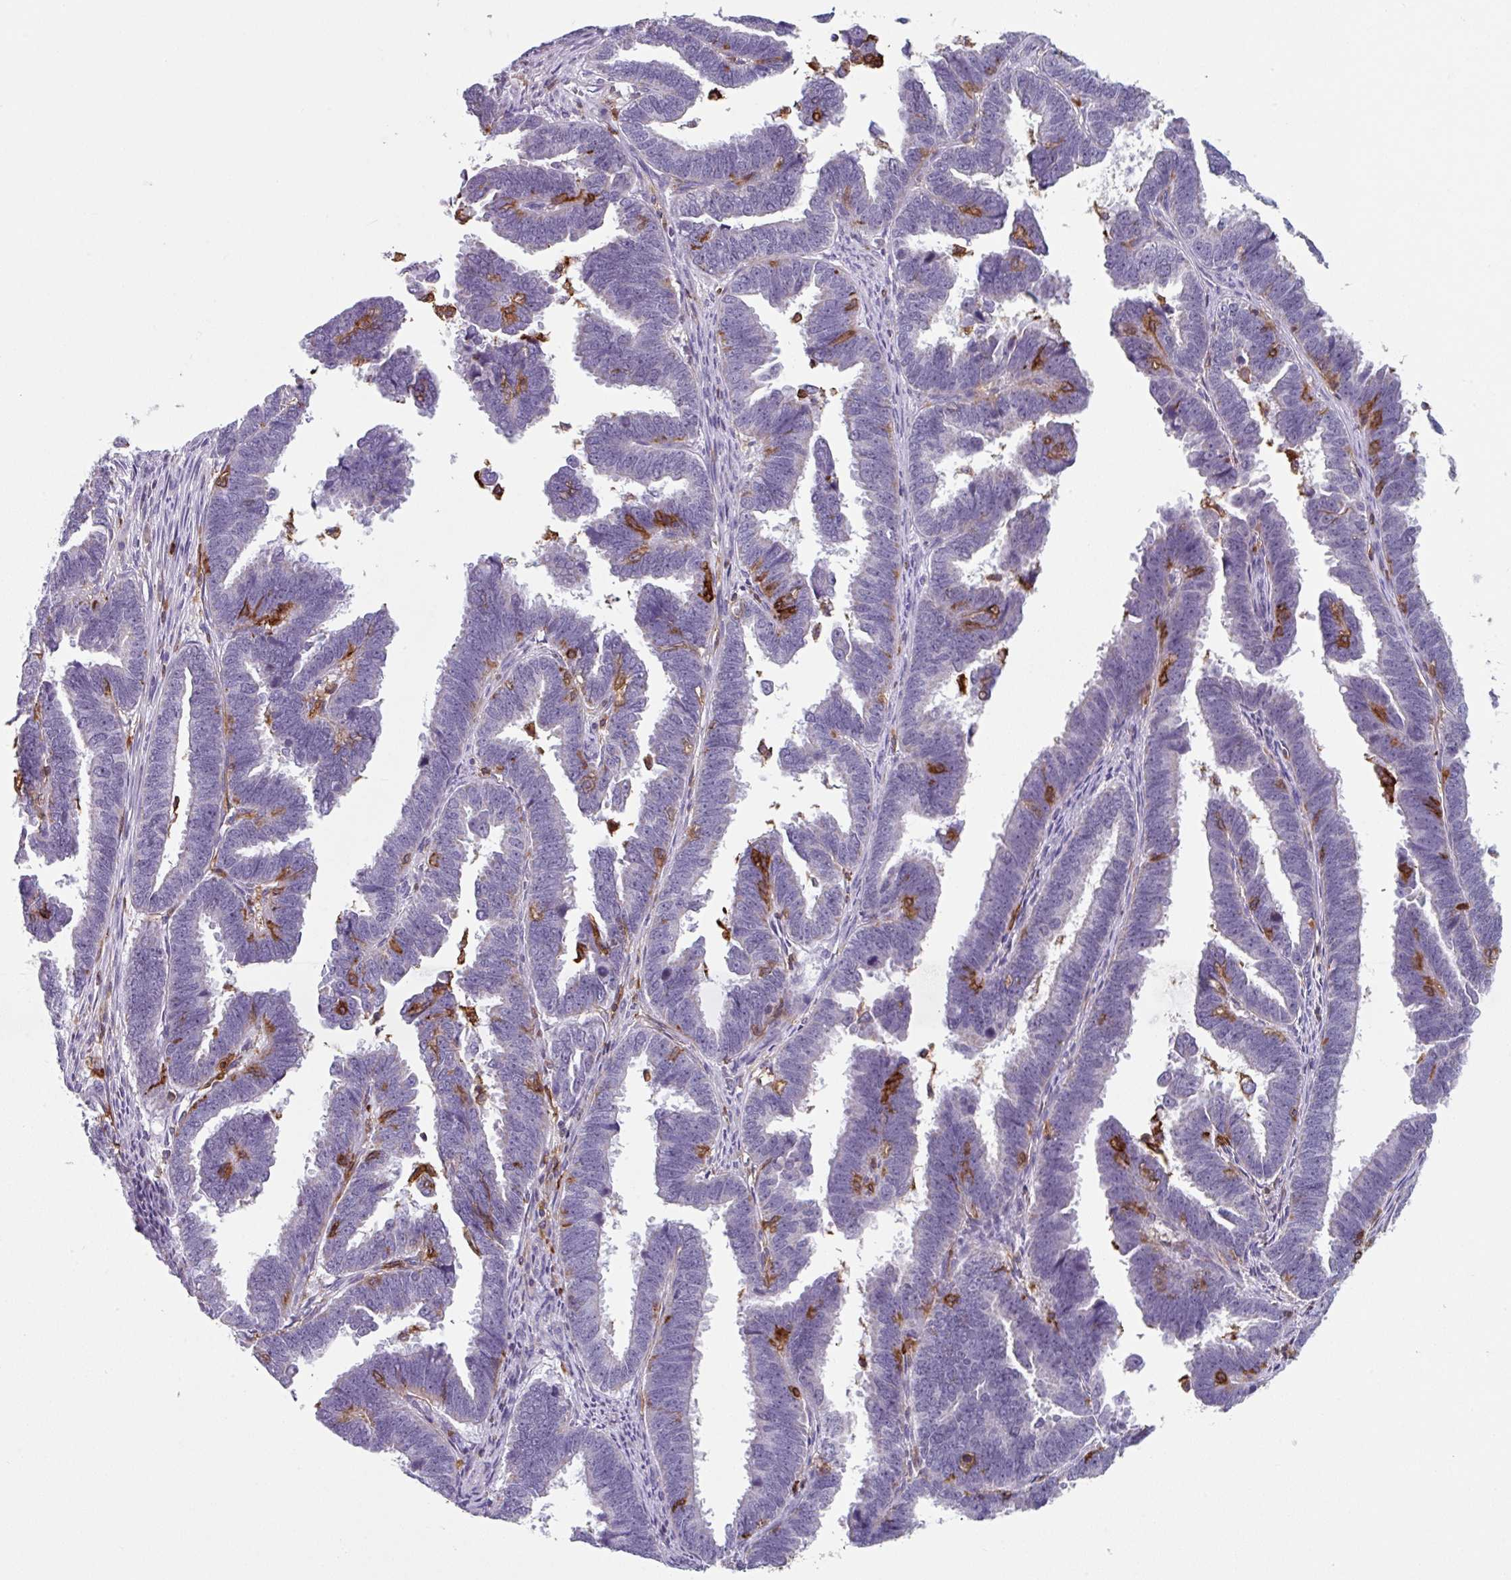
{"staining": {"intensity": "negative", "quantity": "none", "location": "none"}, "tissue": "endometrial cancer", "cell_type": "Tumor cells", "image_type": "cancer", "snomed": [{"axis": "morphology", "description": "Adenocarcinoma, NOS"}, {"axis": "topography", "description": "Endometrium"}], "caption": "Immunohistochemical staining of endometrial adenocarcinoma shows no significant staining in tumor cells. The staining was performed using DAB (3,3'-diaminobenzidine) to visualize the protein expression in brown, while the nuclei were stained in blue with hematoxylin (Magnification: 20x).", "gene": "EXOSC5", "patient": {"sex": "female", "age": 75}}